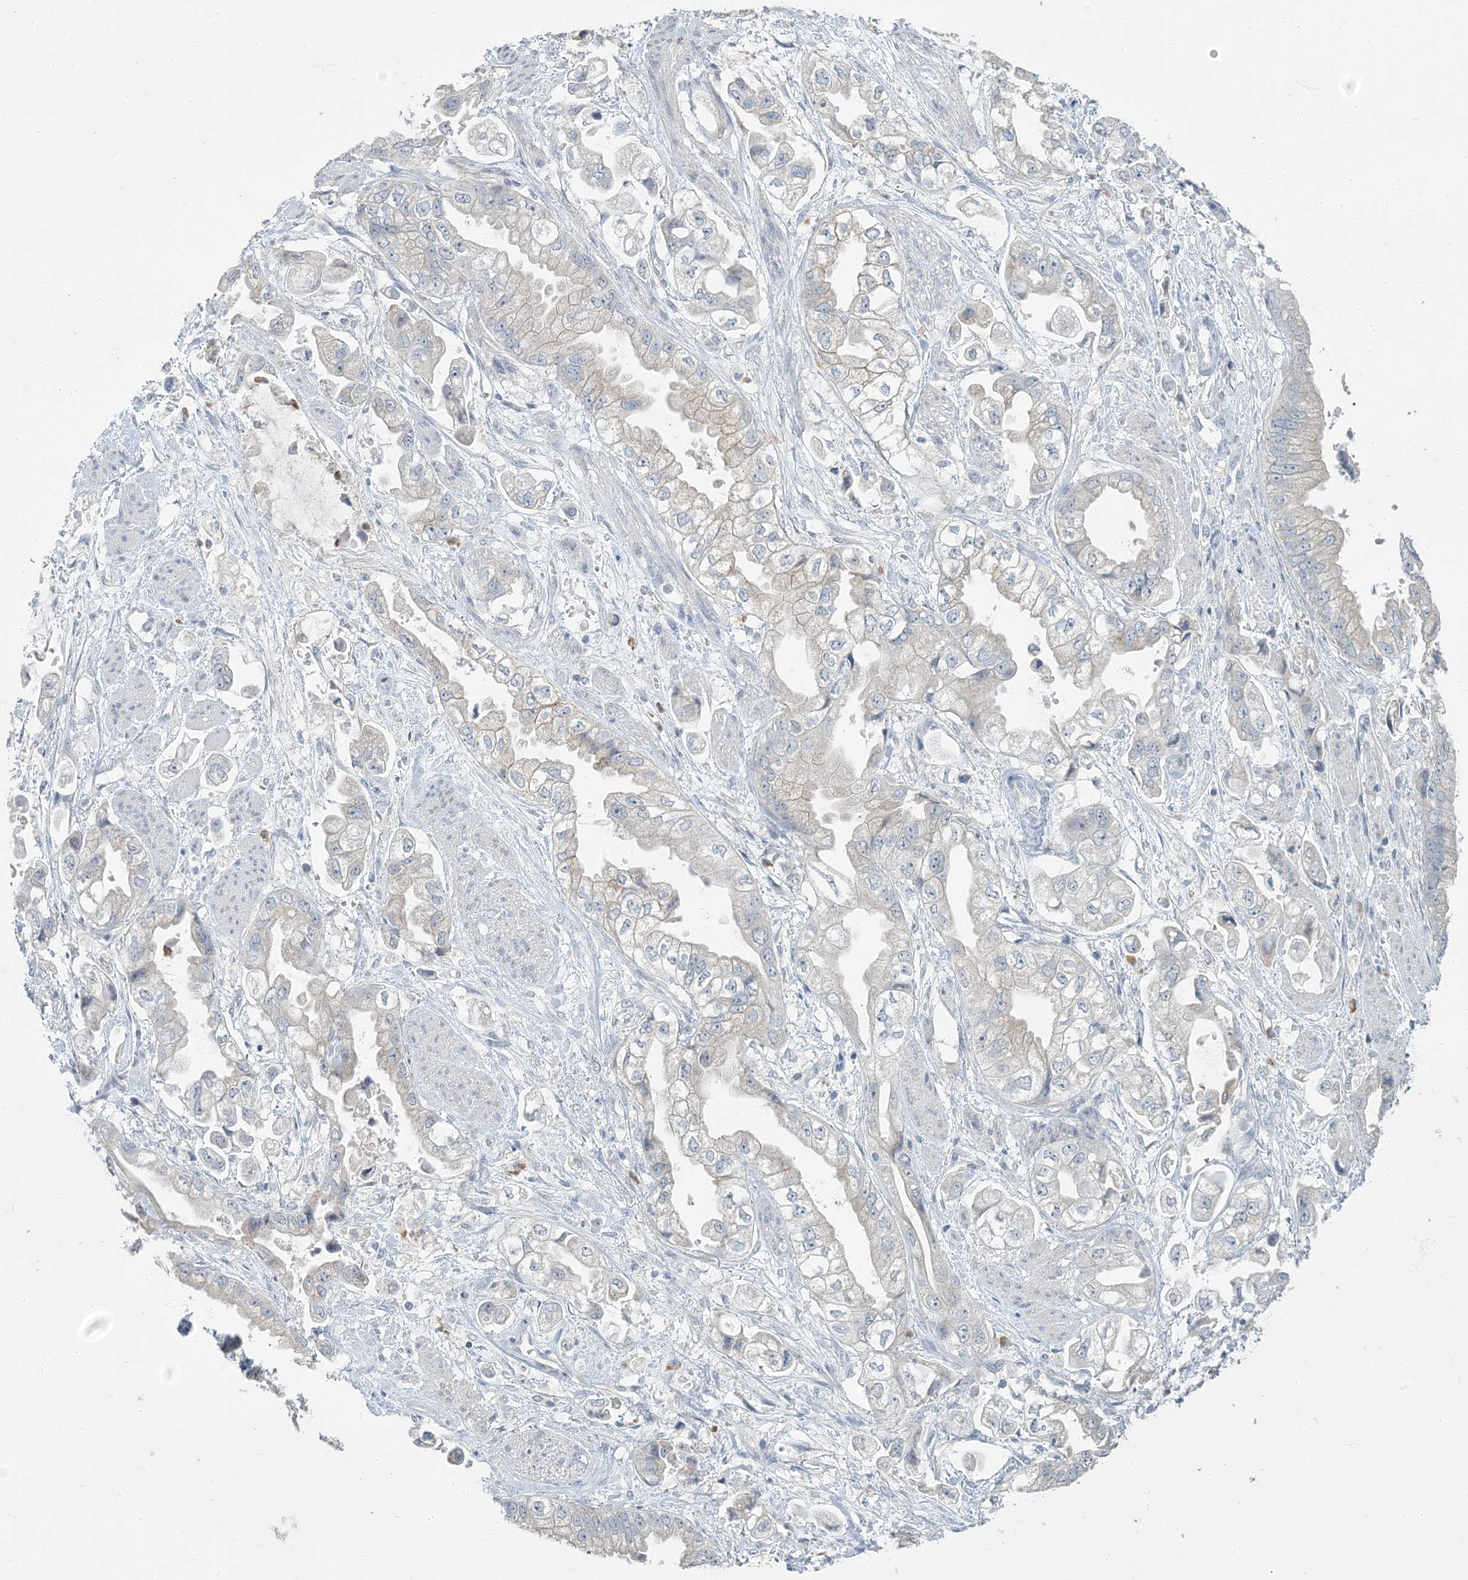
{"staining": {"intensity": "negative", "quantity": "none", "location": "none"}, "tissue": "stomach cancer", "cell_type": "Tumor cells", "image_type": "cancer", "snomed": [{"axis": "morphology", "description": "Adenocarcinoma, NOS"}, {"axis": "topography", "description": "Stomach"}], "caption": "The histopathology image shows no significant staining in tumor cells of stomach adenocarcinoma. The staining was performed using DAB (3,3'-diaminobenzidine) to visualize the protein expression in brown, while the nuclei were stained in blue with hematoxylin (Magnification: 20x).", "gene": "EPHA4", "patient": {"sex": "male", "age": 62}}